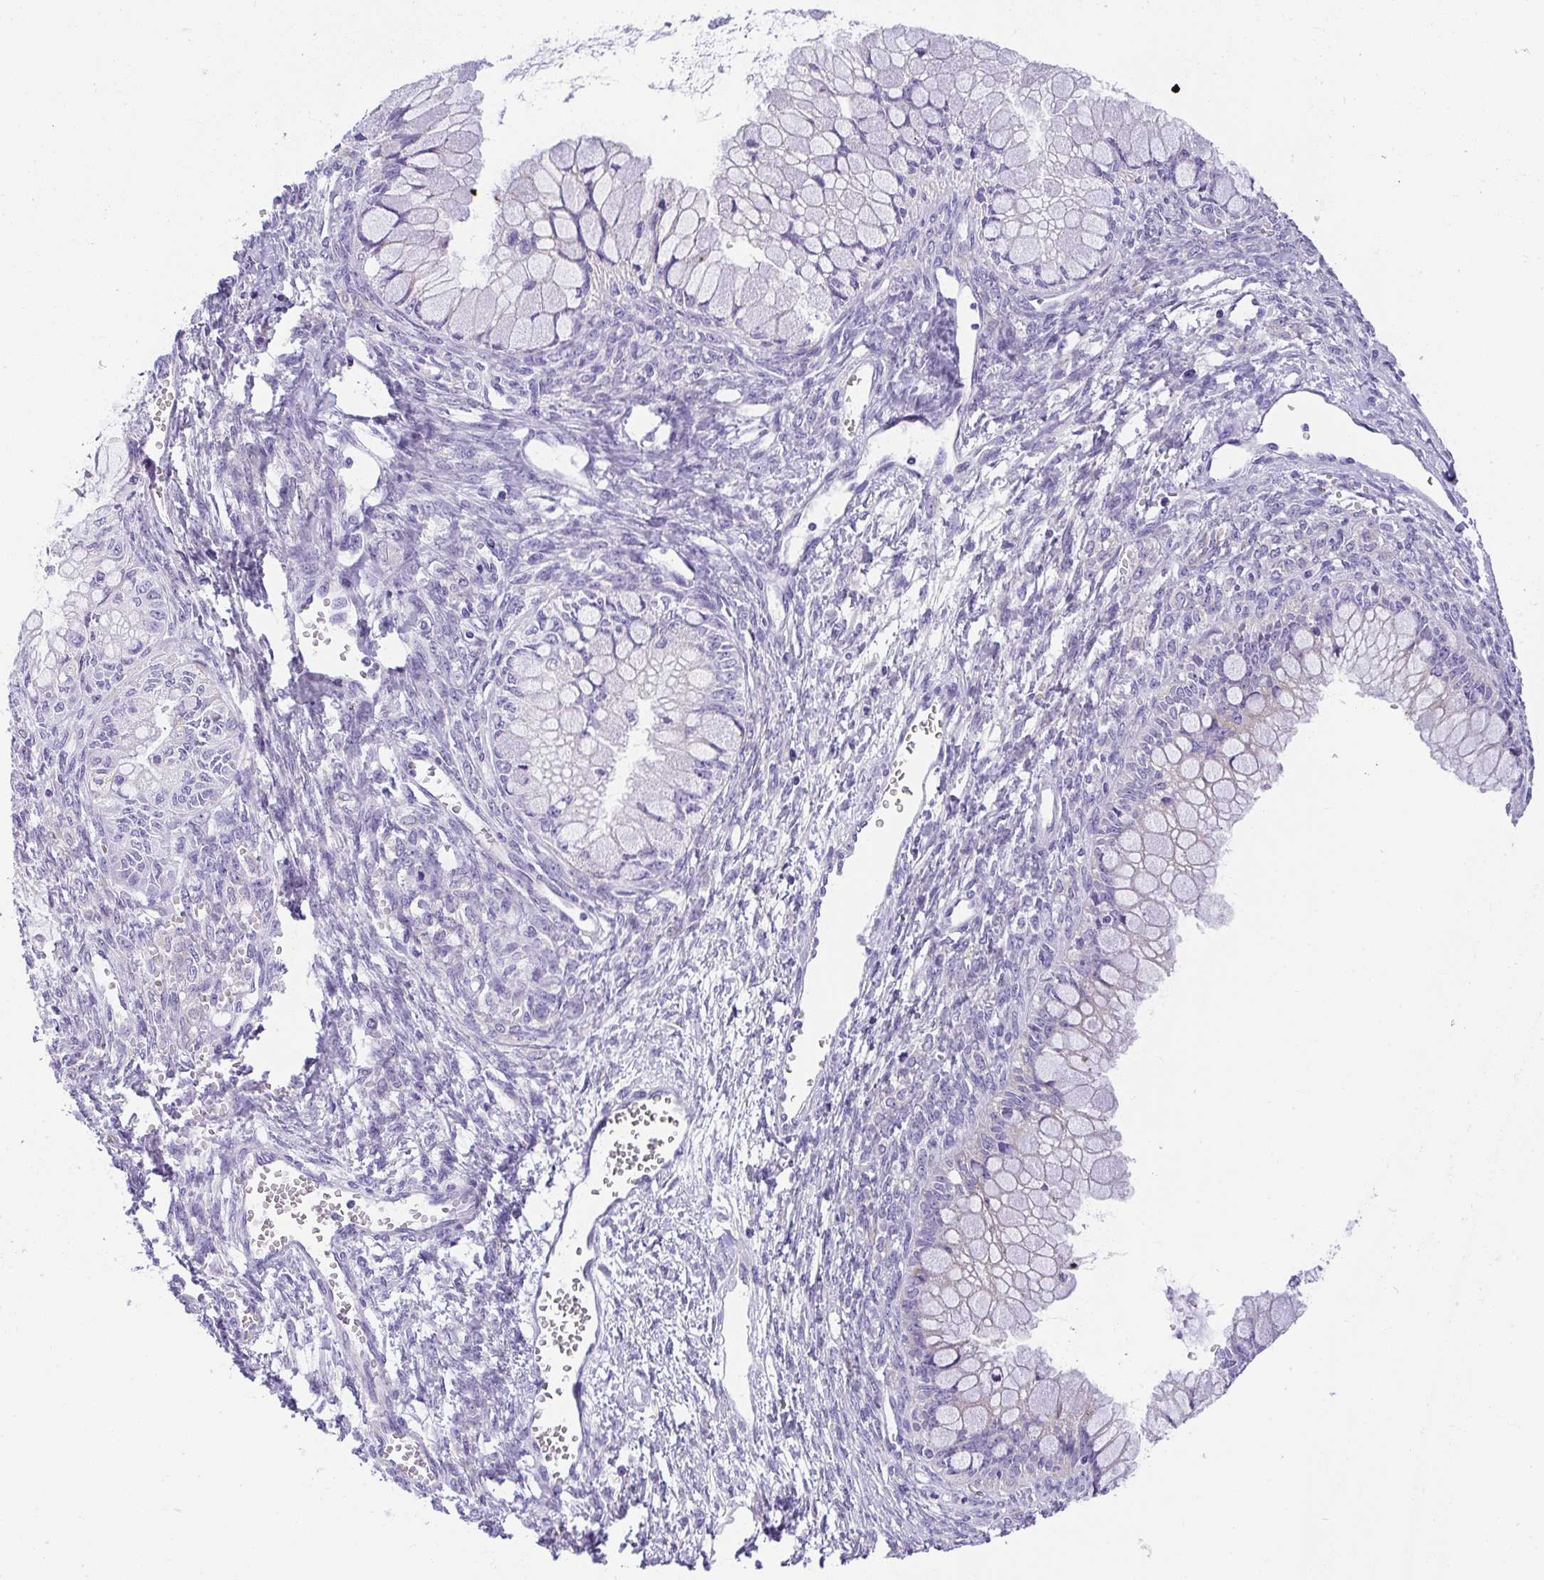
{"staining": {"intensity": "negative", "quantity": "none", "location": "none"}, "tissue": "ovarian cancer", "cell_type": "Tumor cells", "image_type": "cancer", "snomed": [{"axis": "morphology", "description": "Cystadenocarcinoma, mucinous, NOS"}, {"axis": "topography", "description": "Ovary"}], "caption": "The immunohistochemistry image has no significant expression in tumor cells of mucinous cystadenocarcinoma (ovarian) tissue.", "gene": "PLPPR3", "patient": {"sex": "female", "age": 34}}